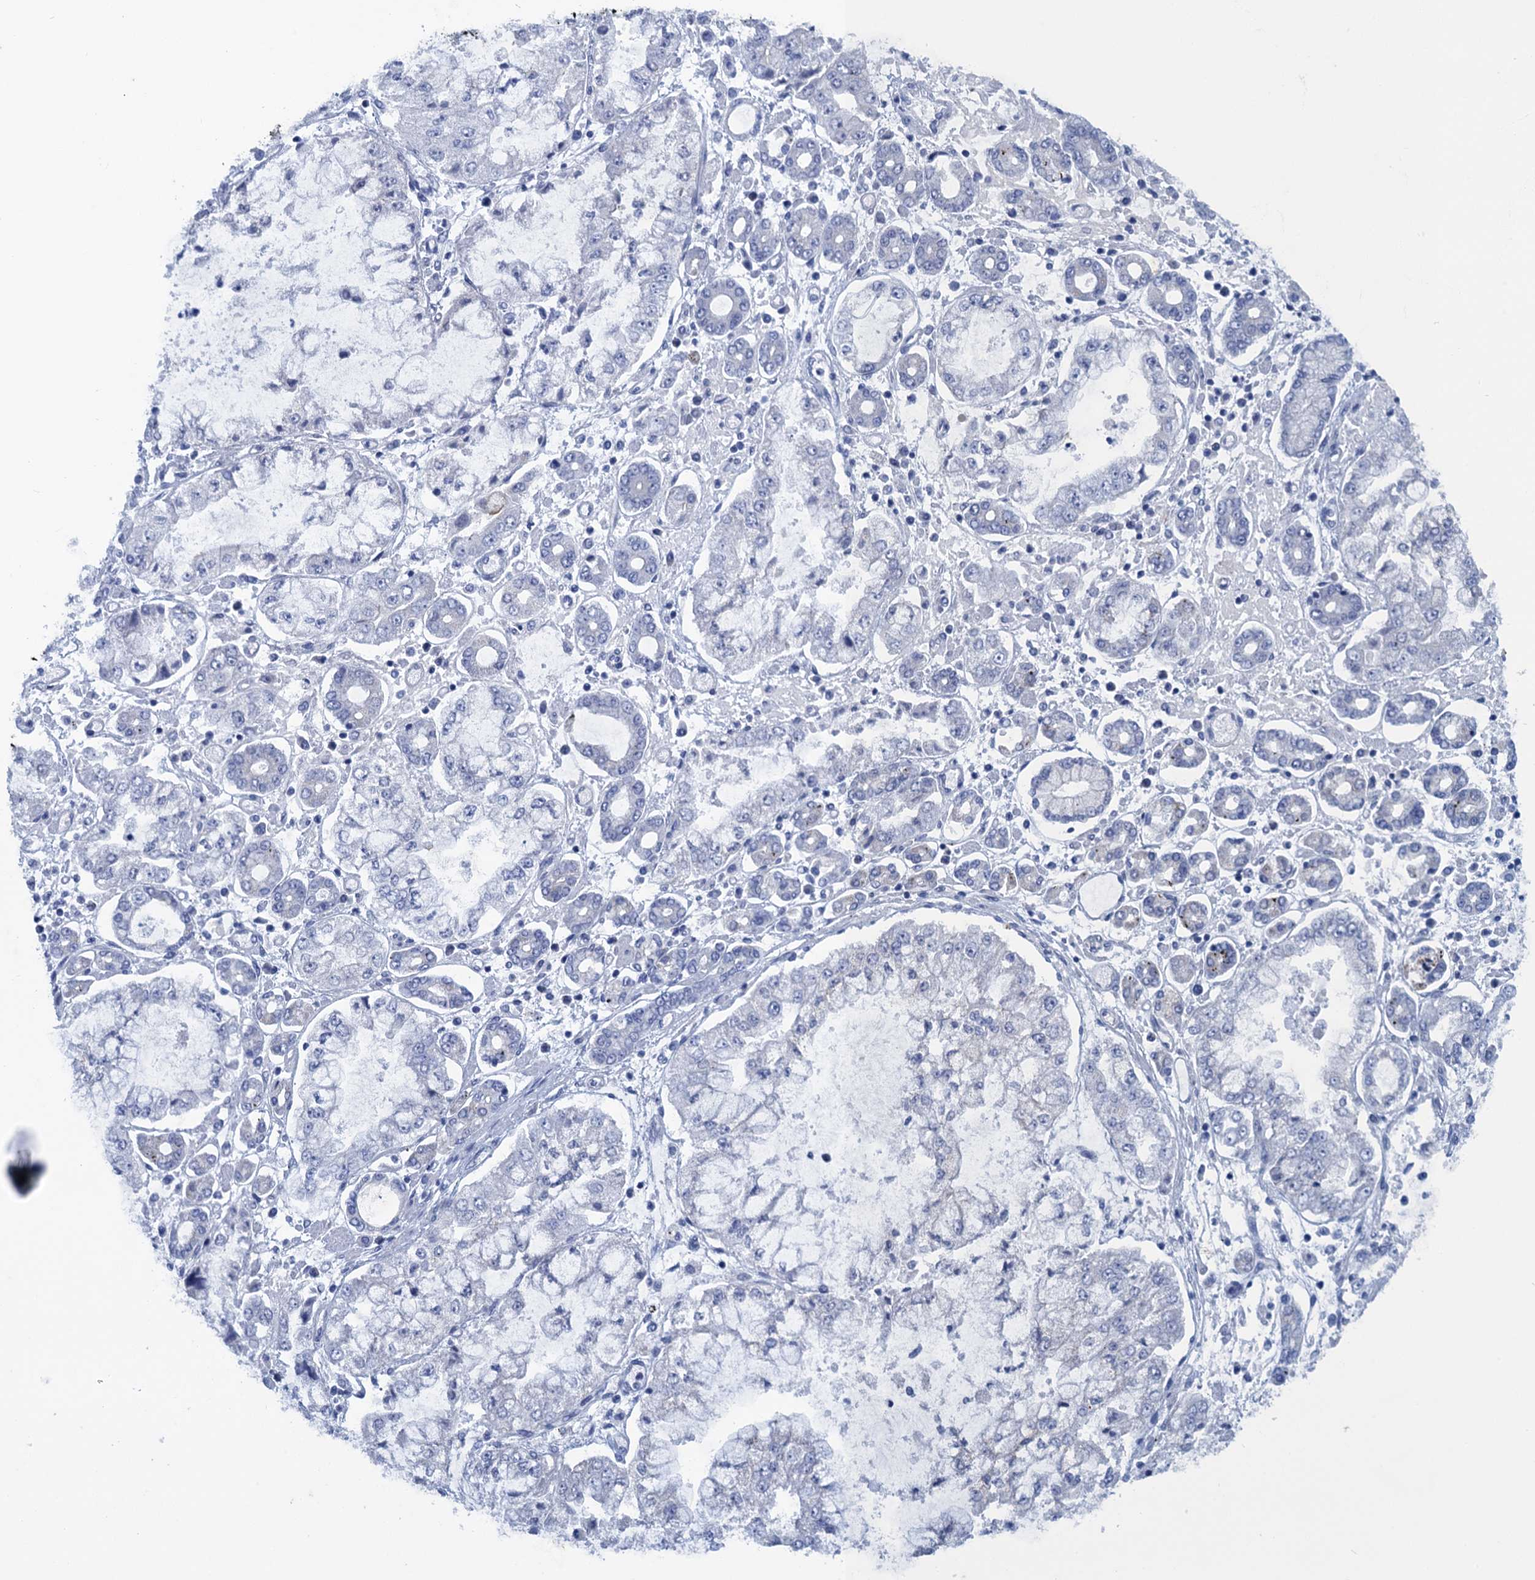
{"staining": {"intensity": "negative", "quantity": "none", "location": "none"}, "tissue": "stomach cancer", "cell_type": "Tumor cells", "image_type": "cancer", "snomed": [{"axis": "morphology", "description": "Adenocarcinoma, NOS"}, {"axis": "topography", "description": "Stomach"}], "caption": "Human stomach cancer (adenocarcinoma) stained for a protein using immunohistochemistry (IHC) demonstrates no expression in tumor cells.", "gene": "SCEL", "patient": {"sex": "male", "age": 76}}